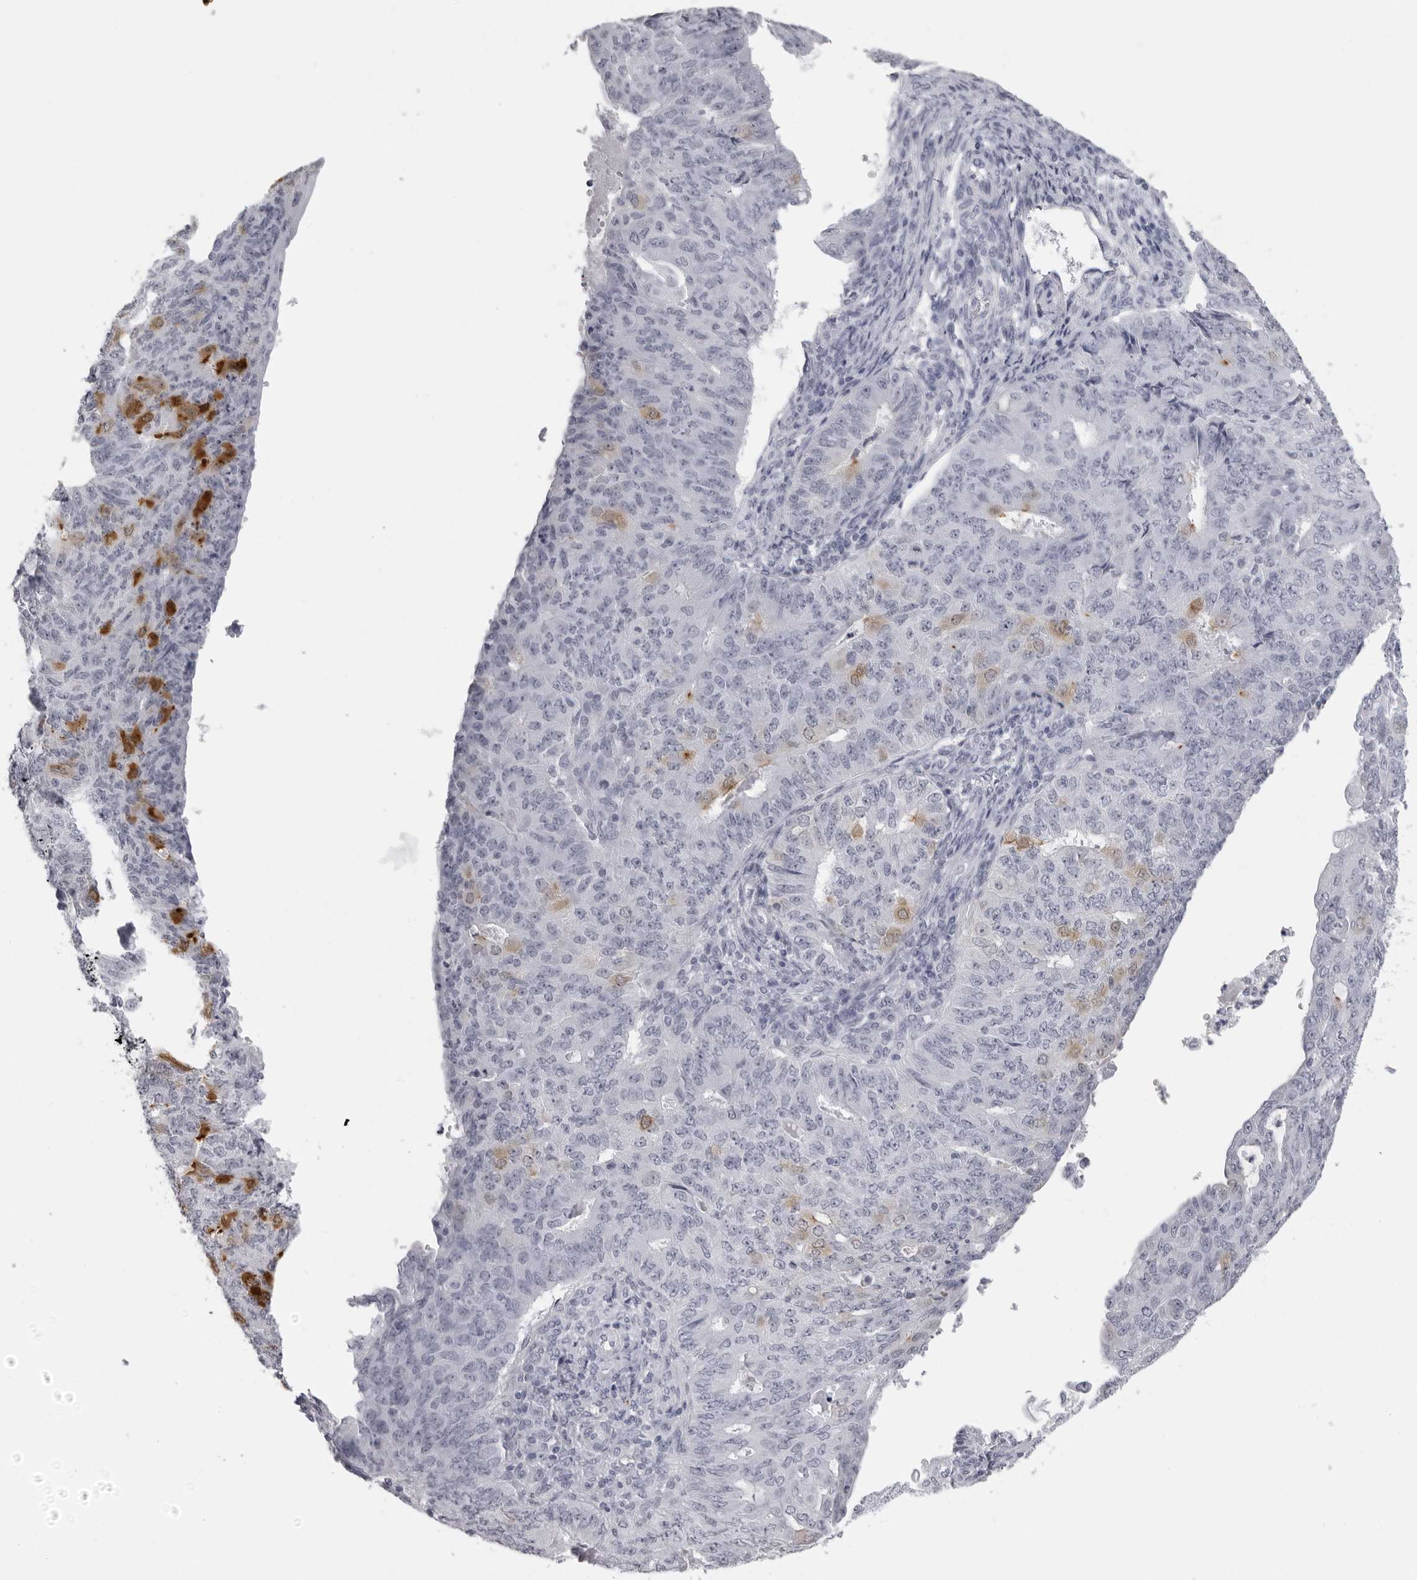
{"staining": {"intensity": "moderate", "quantity": "<25%", "location": "cytoplasmic/membranous"}, "tissue": "endometrial cancer", "cell_type": "Tumor cells", "image_type": "cancer", "snomed": [{"axis": "morphology", "description": "Adenocarcinoma, NOS"}, {"axis": "topography", "description": "Endometrium"}], "caption": "Endometrial adenocarcinoma stained for a protein displays moderate cytoplasmic/membranous positivity in tumor cells.", "gene": "DNALI1", "patient": {"sex": "female", "age": 32}}